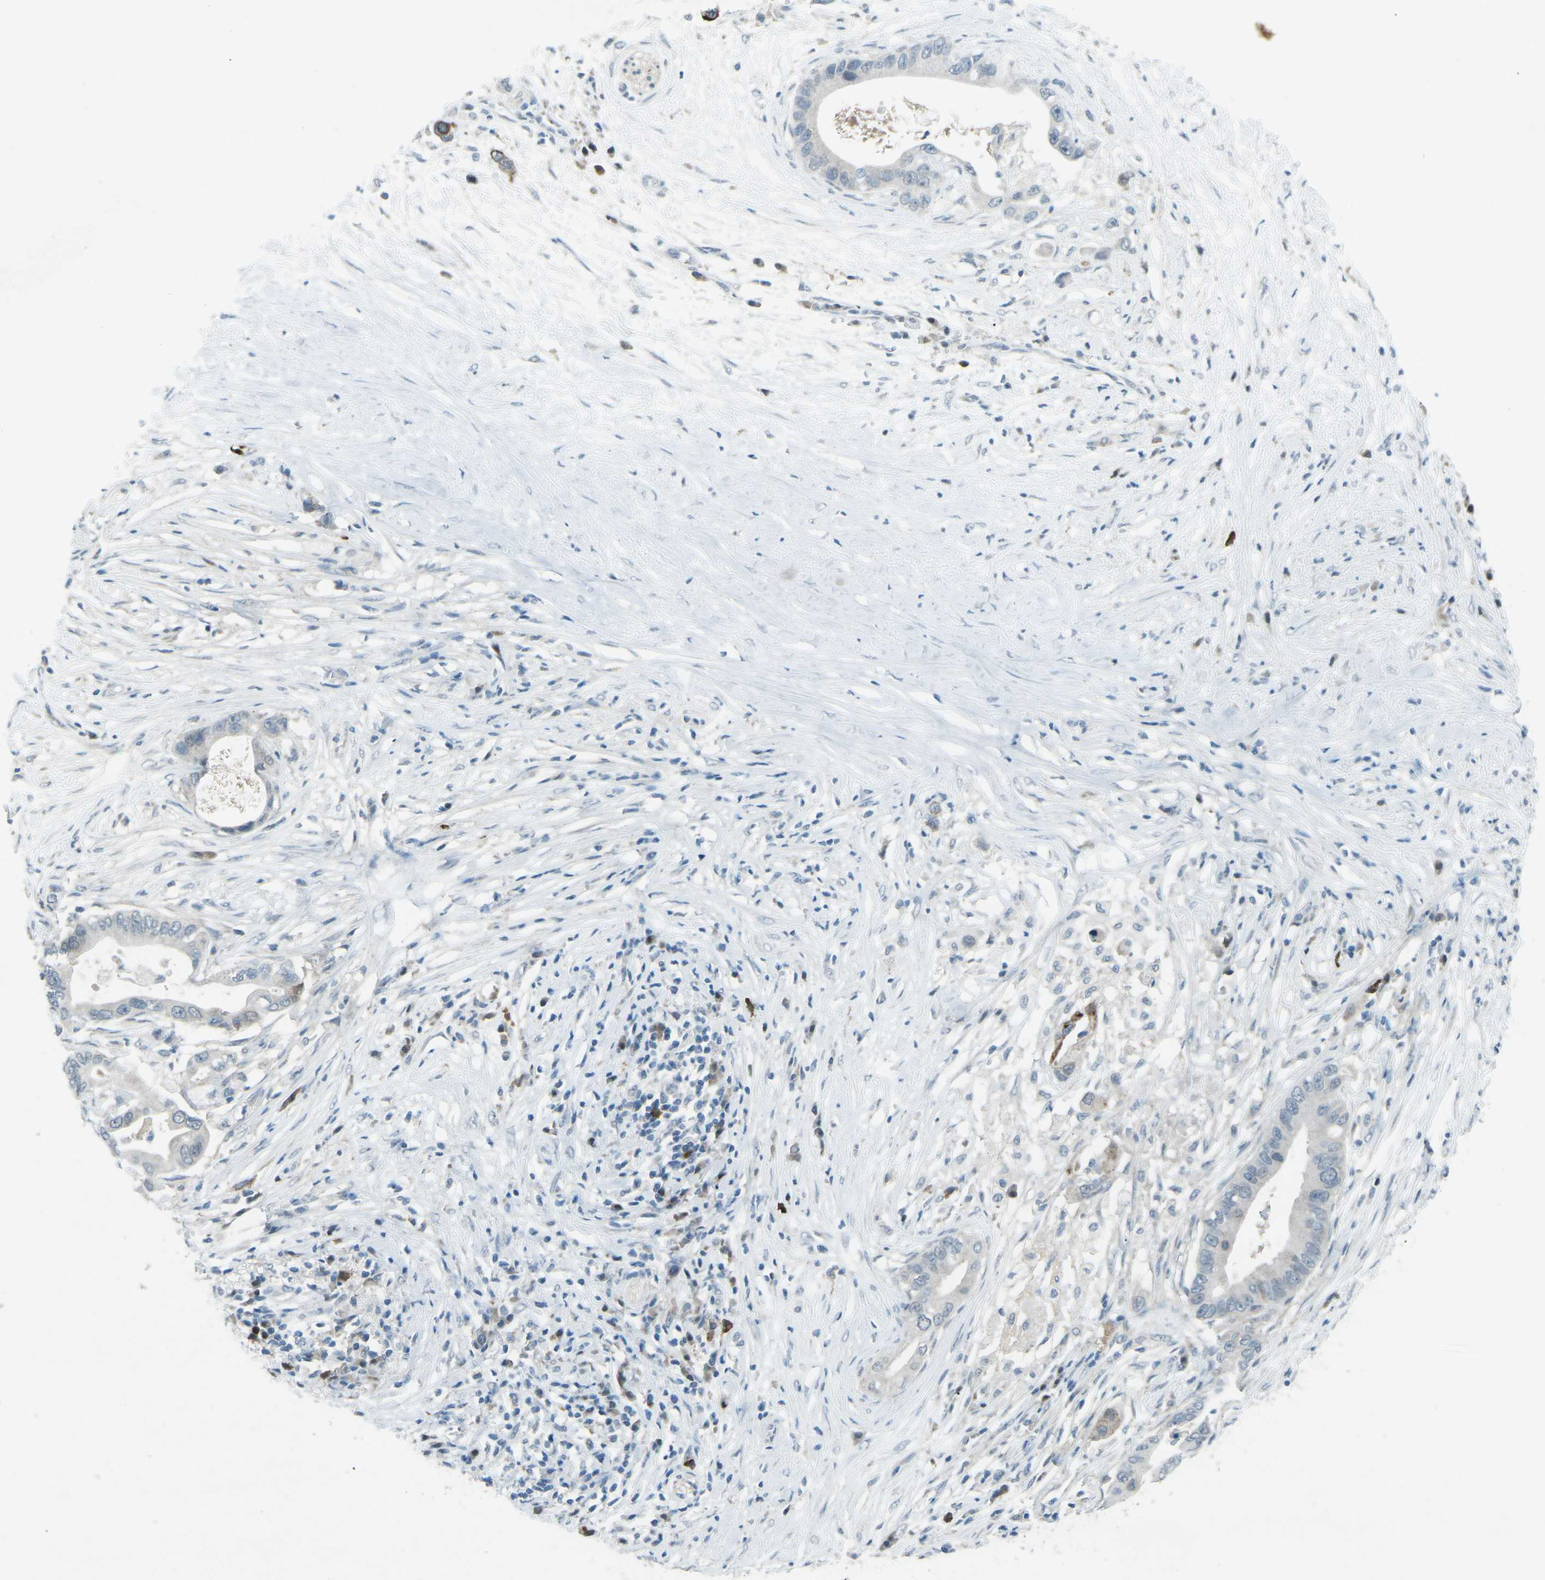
{"staining": {"intensity": "negative", "quantity": "none", "location": "none"}, "tissue": "pancreatic cancer", "cell_type": "Tumor cells", "image_type": "cancer", "snomed": [{"axis": "morphology", "description": "Adenocarcinoma, NOS"}, {"axis": "topography", "description": "Pancreas"}], "caption": "Immunohistochemistry (IHC) image of neoplastic tissue: adenocarcinoma (pancreatic) stained with DAB (3,3'-diaminobenzidine) reveals no significant protein expression in tumor cells.", "gene": "PRKCA", "patient": {"sex": "male", "age": 77}}